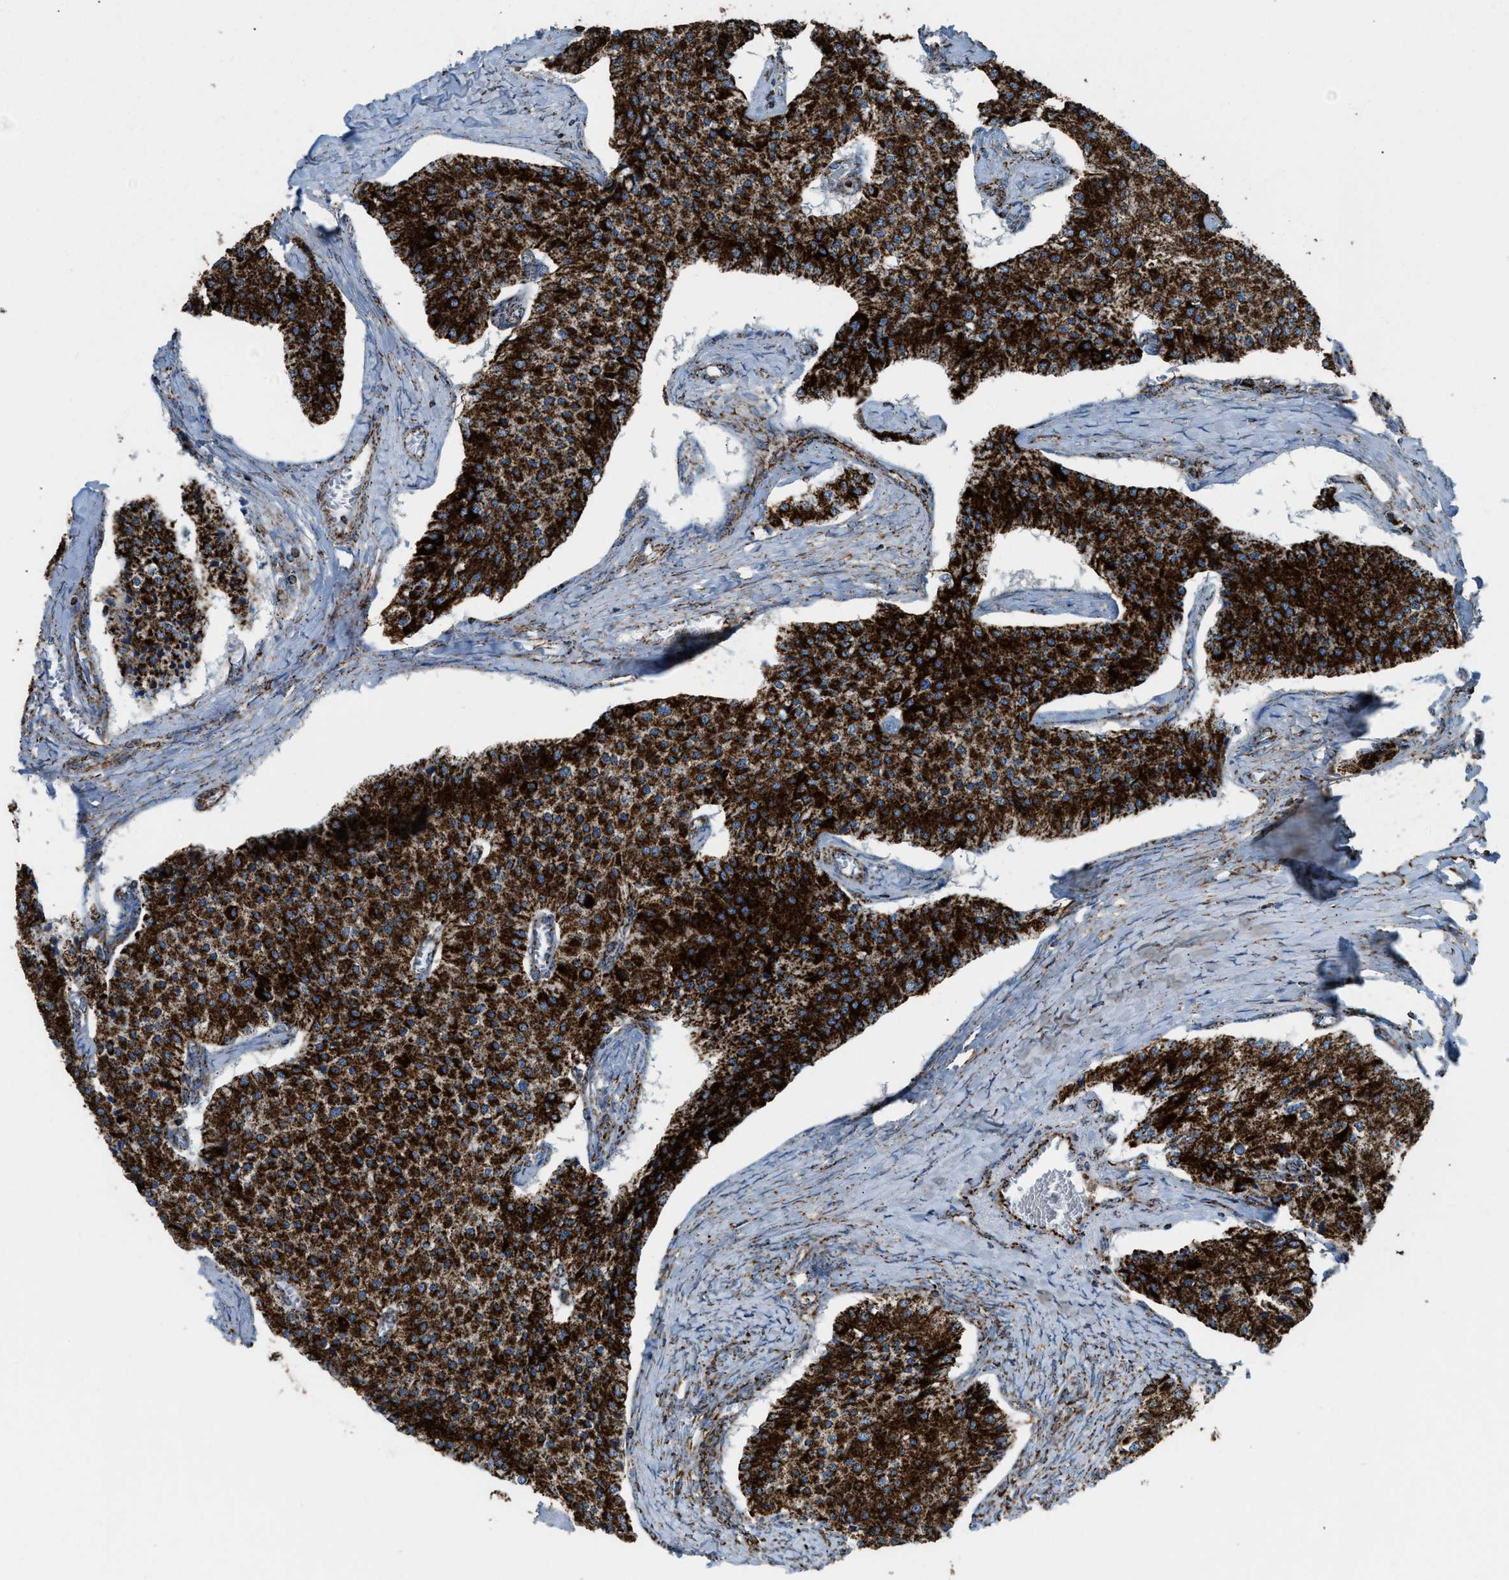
{"staining": {"intensity": "strong", "quantity": ">75%", "location": "cytoplasmic/membranous"}, "tissue": "carcinoid", "cell_type": "Tumor cells", "image_type": "cancer", "snomed": [{"axis": "morphology", "description": "Carcinoid, malignant, NOS"}, {"axis": "topography", "description": "Colon"}], "caption": "The immunohistochemical stain labels strong cytoplasmic/membranous staining in tumor cells of malignant carcinoid tissue.", "gene": "ECHS1", "patient": {"sex": "female", "age": 52}}